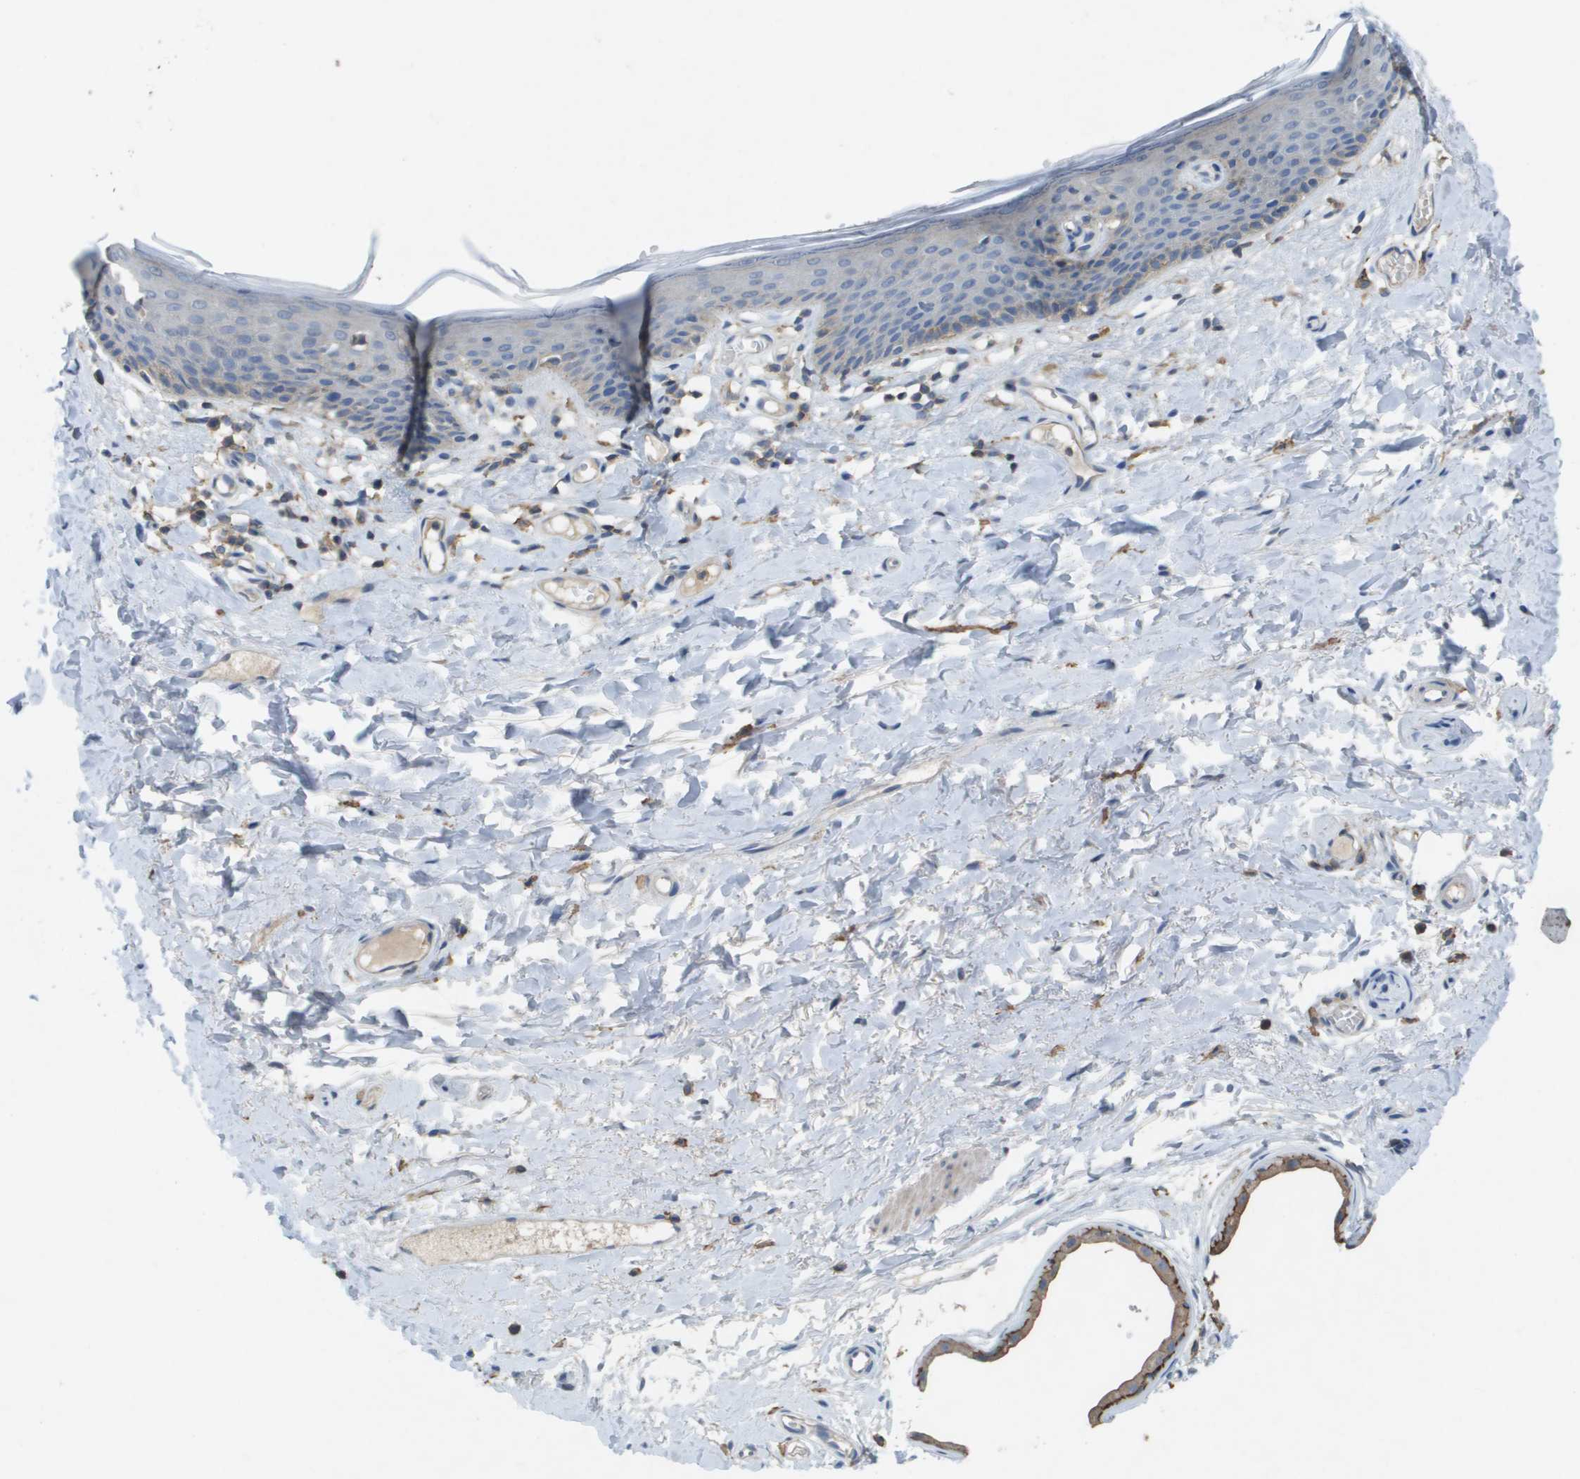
{"staining": {"intensity": "weak", "quantity": "<25%", "location": "cytoplasmic/membranous"}, "tissue": "skin", "cell_type": "Epidermal cells", "image_type": "normal", "snomed": [{"axis": "morphology", "description": "Normal tissue, NOS"}, {"axis": "topography", "description": "Vulva"}], "caption": "There is no significant expression in epidermal cells of skin. (DAB immunohistochemistry, high magnification).", "gene": "CLCA4", "patient": {"sex": "female", "age": 54}}